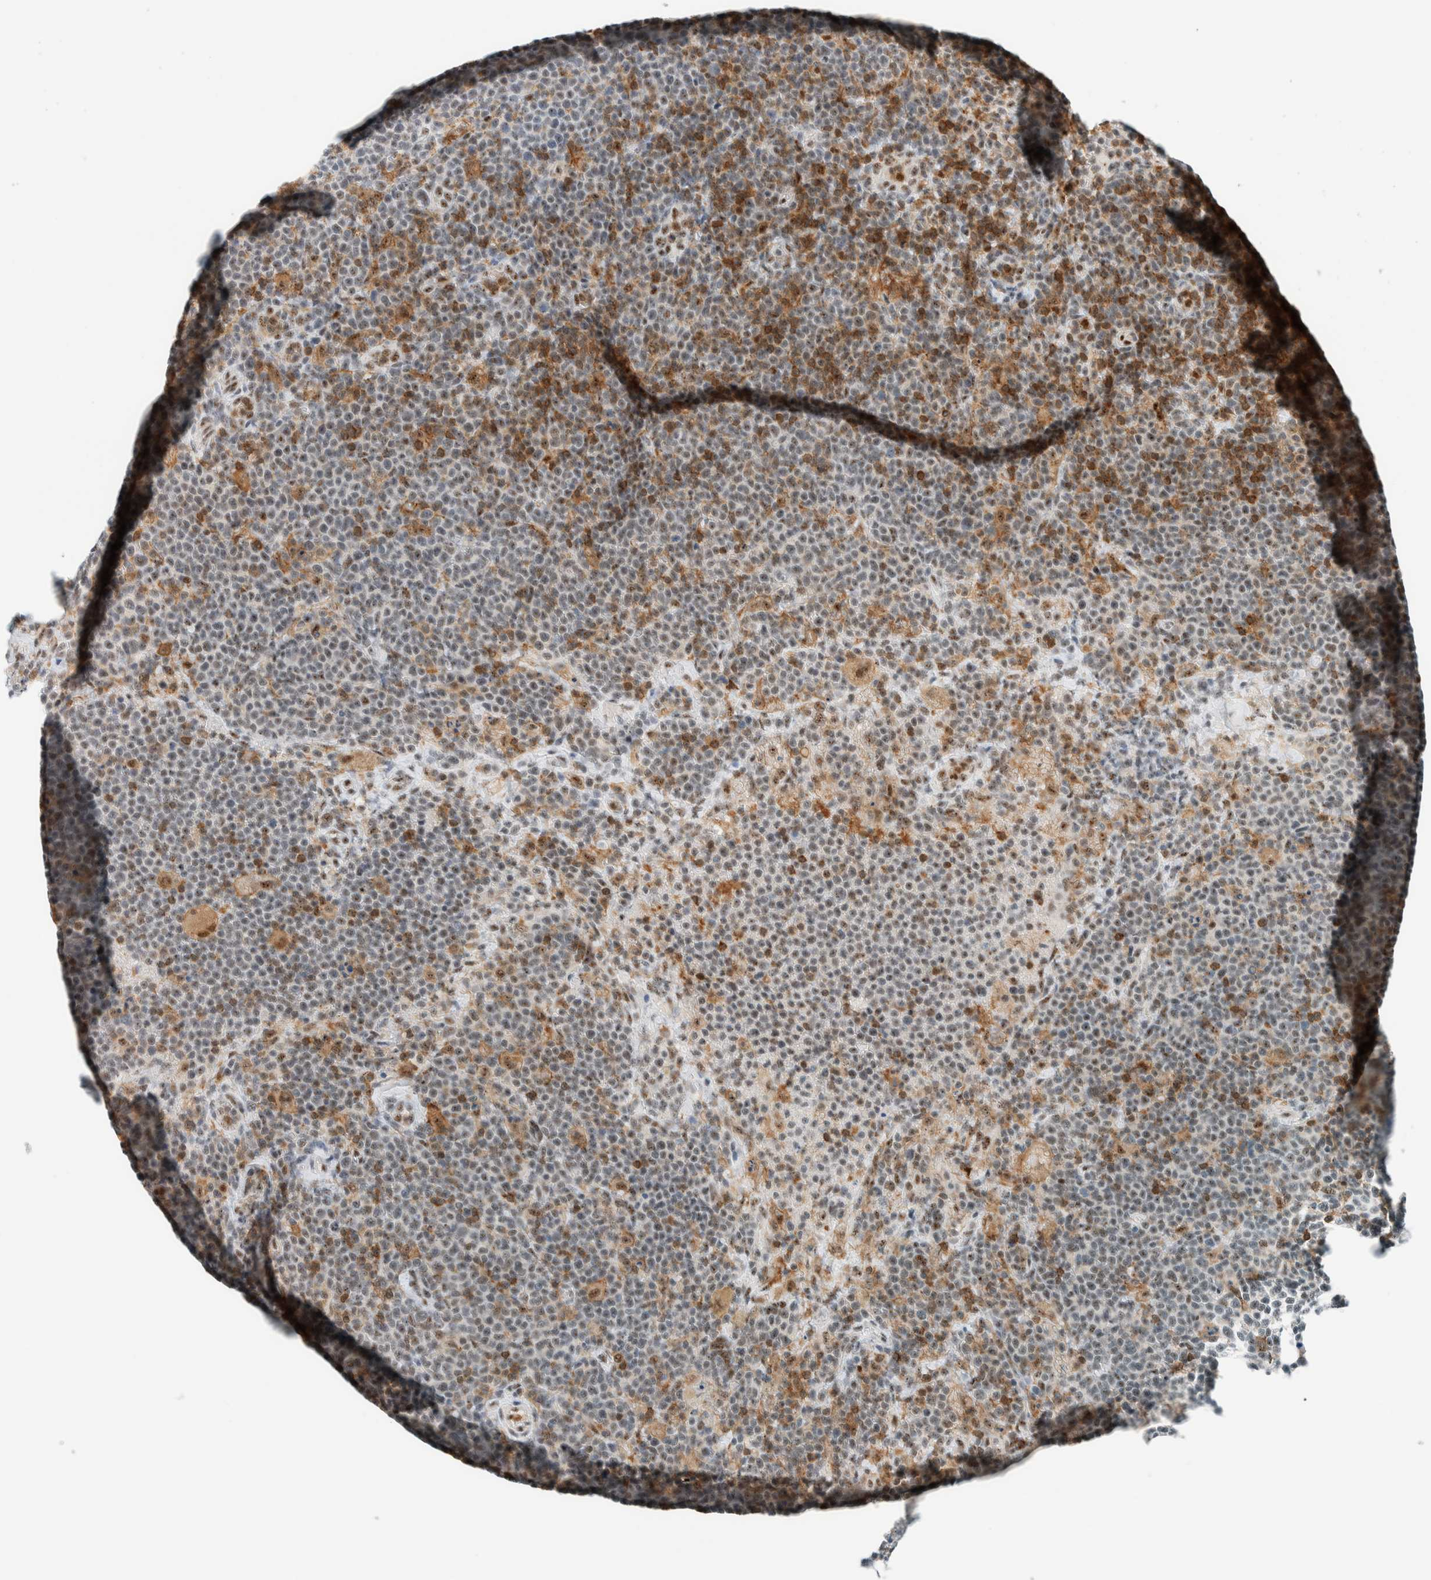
{"staining": {"intensity": "moderate", "quantity": "25%-75%", "location": "cytoplasmic/membranous,nuclear"}, "tissue": "lymphoma", "cell_type": "Tumor cells", "image_type": "cancer", "snomed": [{"axis": "morphology", "description": "Malignant lymphoma, non-Hodgkin's type, High grade"}, {"axis": "topography", "description": "Lymph node"}], "caption": "High-power microscopy captured an immunohistochemistry micrograph of malignant lymphoma, non-Hodgkin's type (high-grade), revealing moderate cytoplasmic/membranous and nuclear positivity in approximately 25%-75% of tumor cells.", "gene": "CYSRT1", "patient": {"sex": "male", "age": 61}}